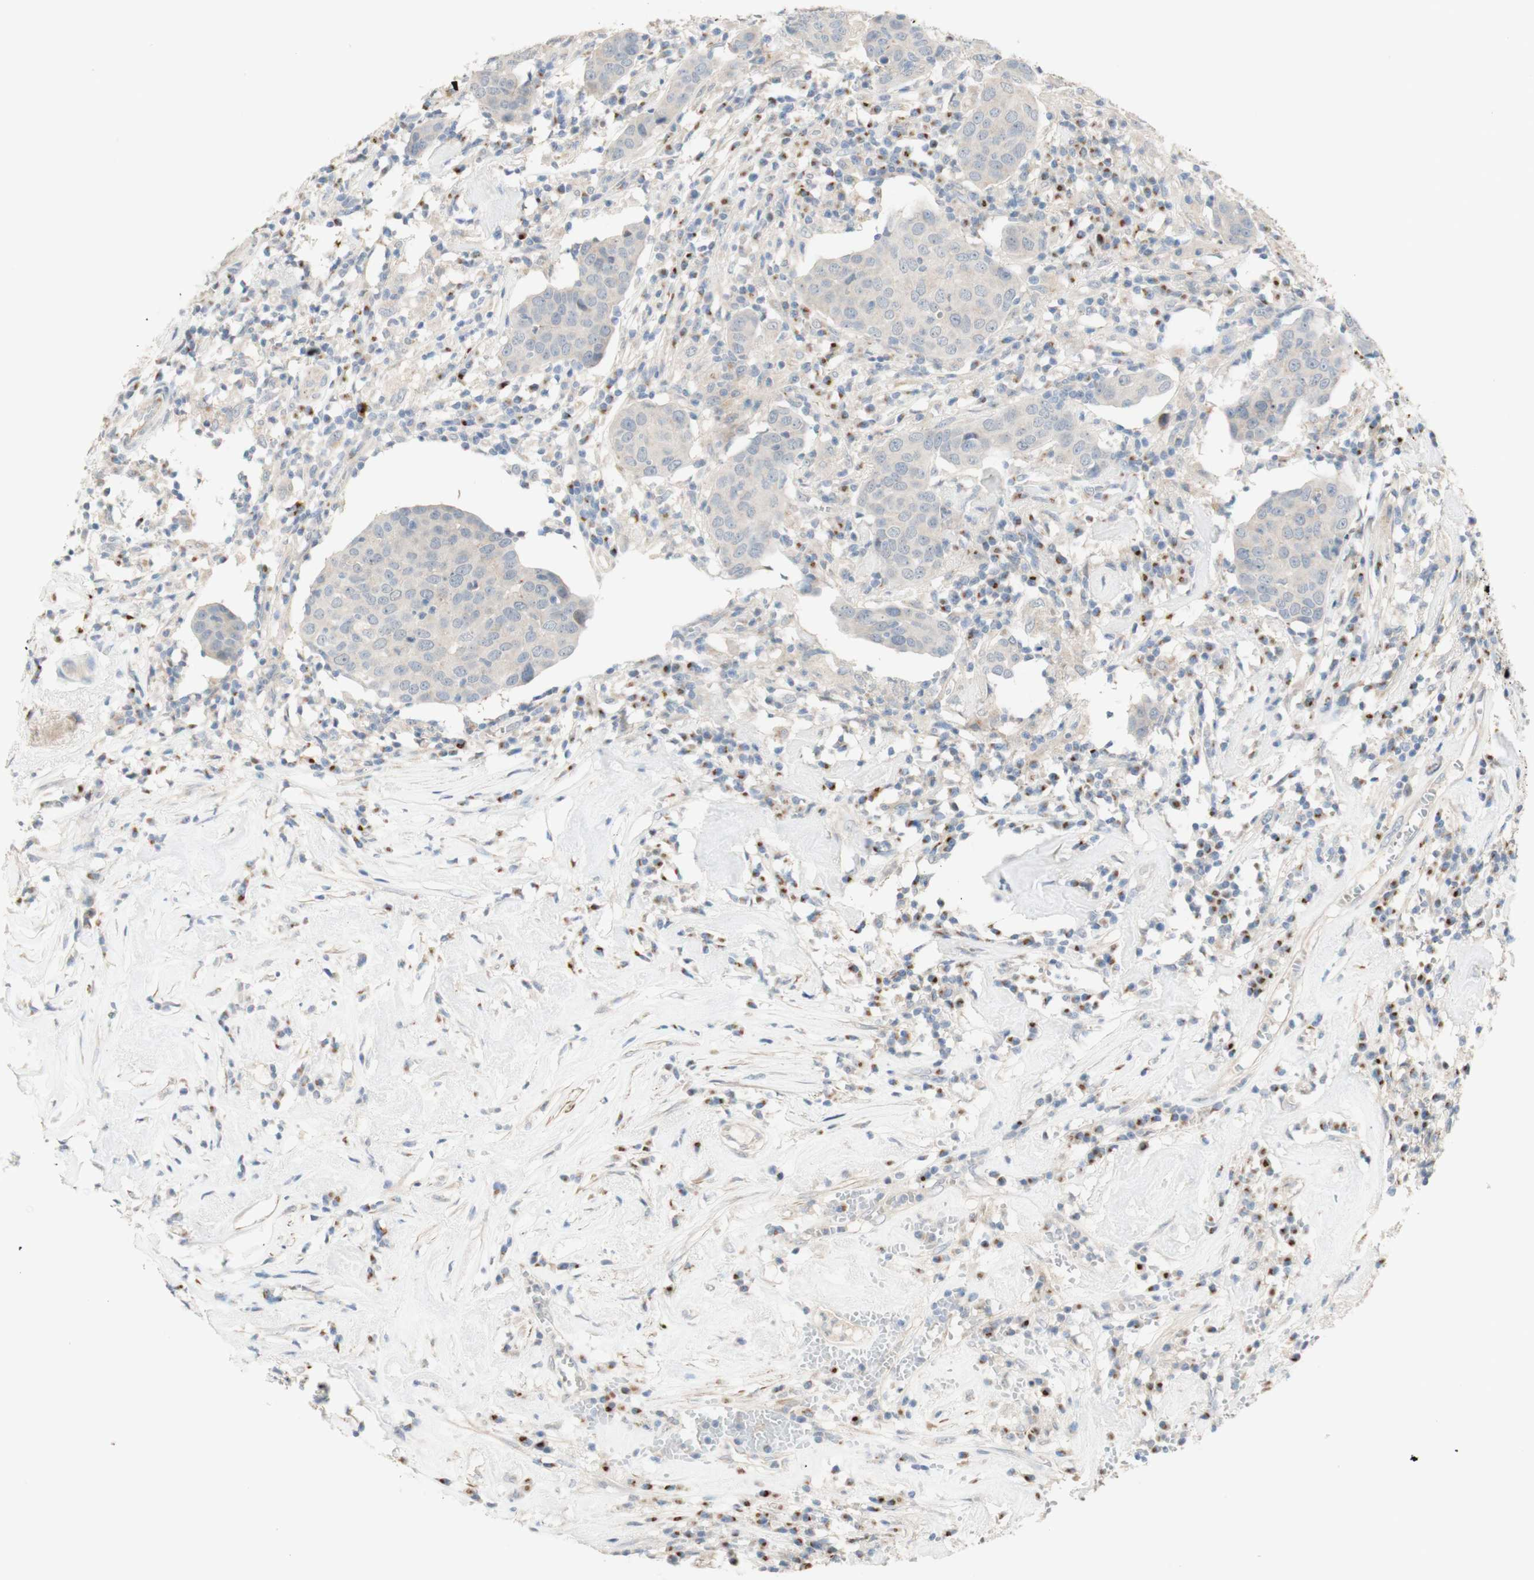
{"staining": {"intensity": "negative", "quantity": "none", "location": "none"}, "tissue": "head and neck cancer", "cell_type": "Tumor cells", "image_type": "cancer", "snomed": [{"axis": "morphology", "description": "Adenocarcinoma, NOS"}, {"axis": "topography", "description": "Salivary gland"}, {"axis": "topography", "description": "Head-Neck"}], "caption": "Head and neck cancer (adenocarcinoma) was stained to show a protein in brown. There is no significant expression in tumor cells.", "gene": "MANEA", "patient": {"sex": "female", "age": 65}}